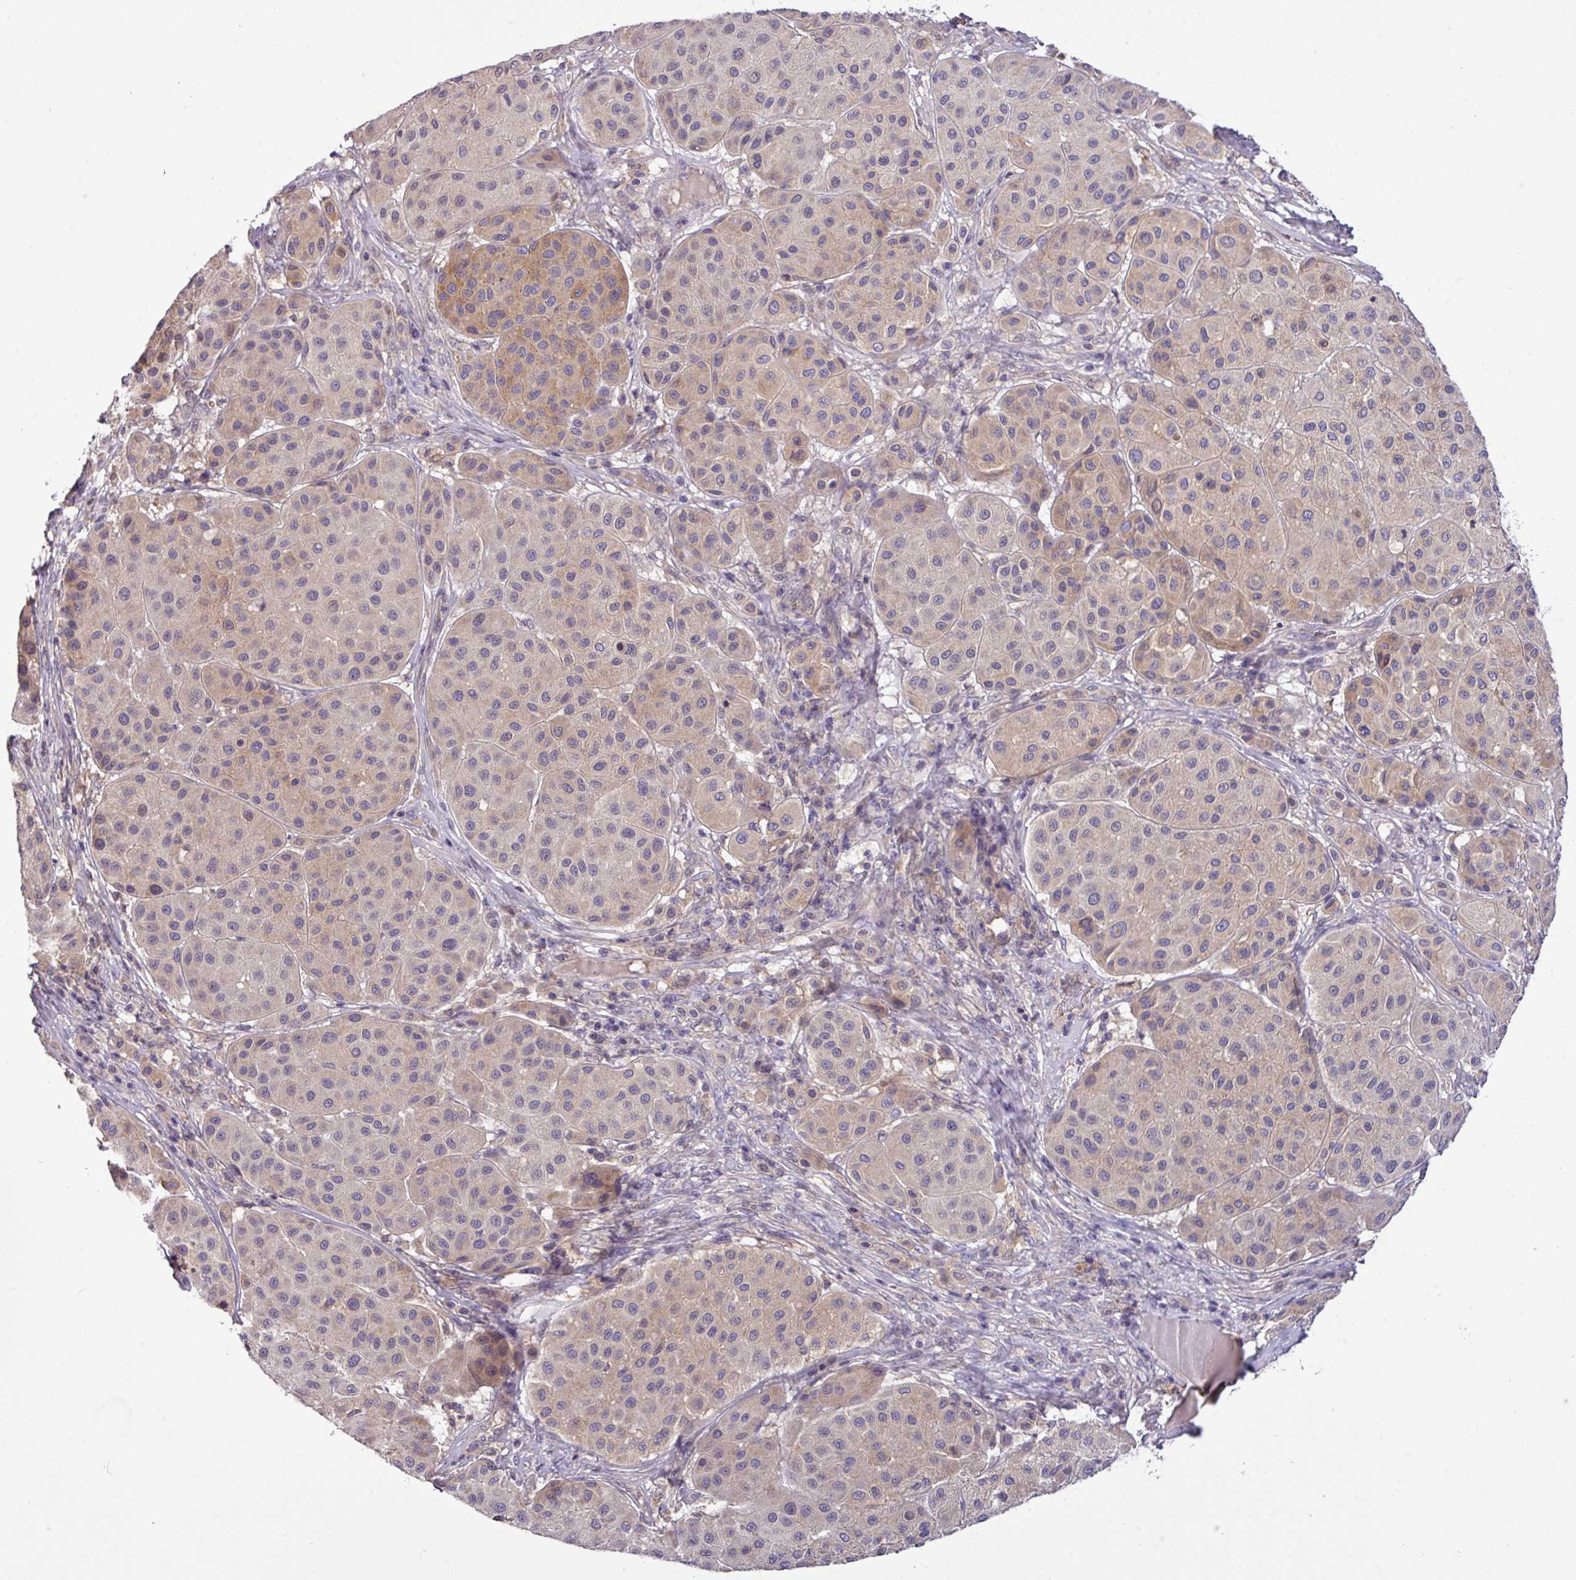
{"staining": {"intensity": "weak", "quantity": ">75%", "location": "cytoplasmic/membranous"}, "tissue": "melanoma", "cell_type": "Tumor cells", "image_type": "cancer", "snomed": [{"axis": "morphology", "description": "Malignant melanoma, Metastatic site"}, {"axis": "topography", "description": "Smooth muscle"}], "caption": "High-power microscopy captured an immunohistochemistry (IHC) photomicrograph of malignant melanoma (metastatic site), revealing weak cytoplasmic/membranous positivity in about >75% of tumor cells. (Brightfield microscopy of DAB IHC at high magnification).", "gene": "TMEM62", "patient": {"sex": "male", "age": 41}}